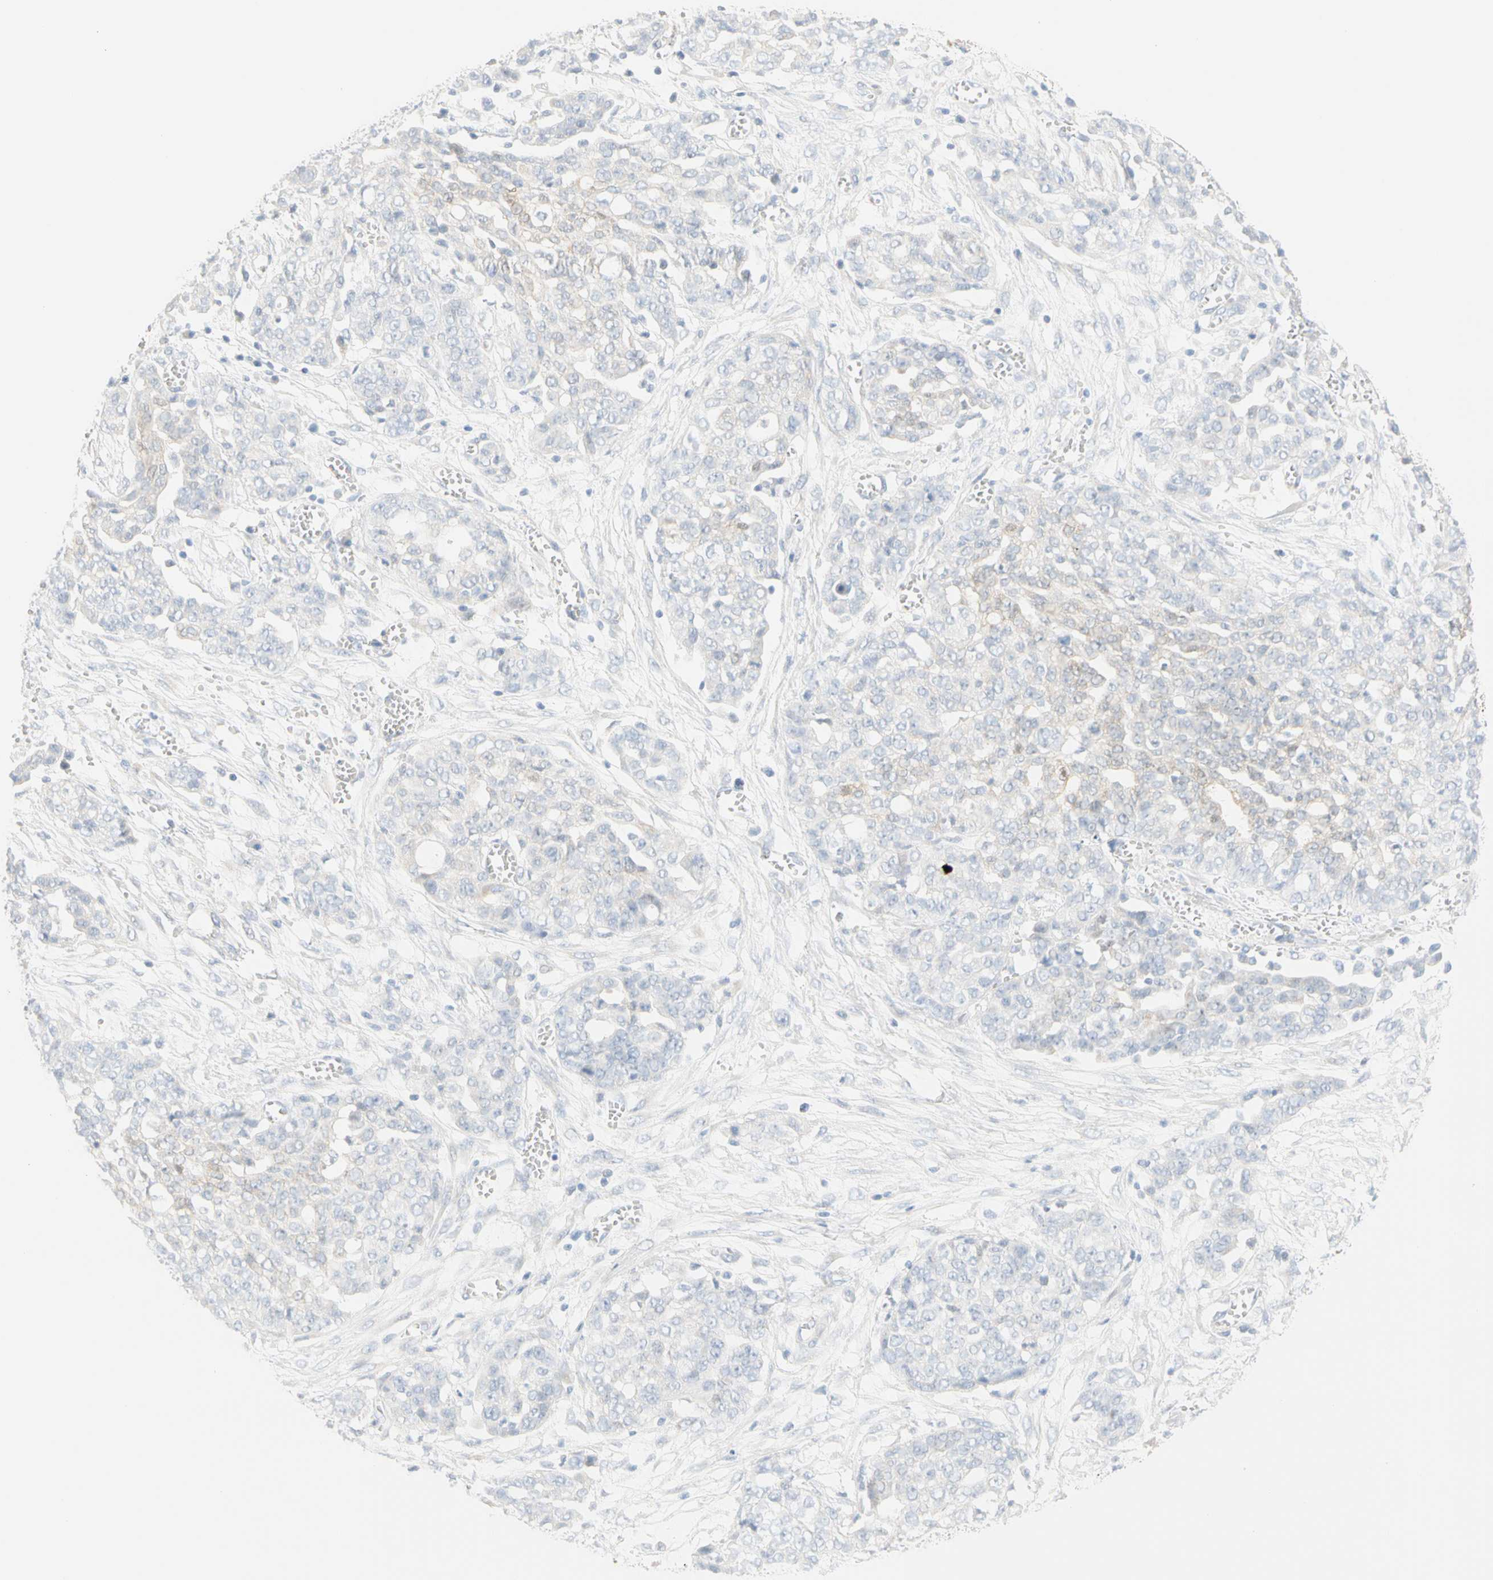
{"staining": {"intensity": "negative", "quantity": "none", "location": "none"}, "tissue": "ovarian cancer", "cell_type": "Tumor cells", "image_type": "cancer", "snomed": [{"axis": "morphology", "description": "Cystadenocarcinoma, serous, NOS"}, {"axis": "topography", "description": "Soft tissue"}, {"axis": "topography", "description": "Ovary"}], "caption": "Immunohistochemistry (IHC) image of neoplastic tissue: human ovarian serous cystadenocarcinoma stained with DAB demonstrates no significant protein positivity in tumor cells.", "gene": "SELENBP1", "patient": {"sex": "female", "age": 57}}